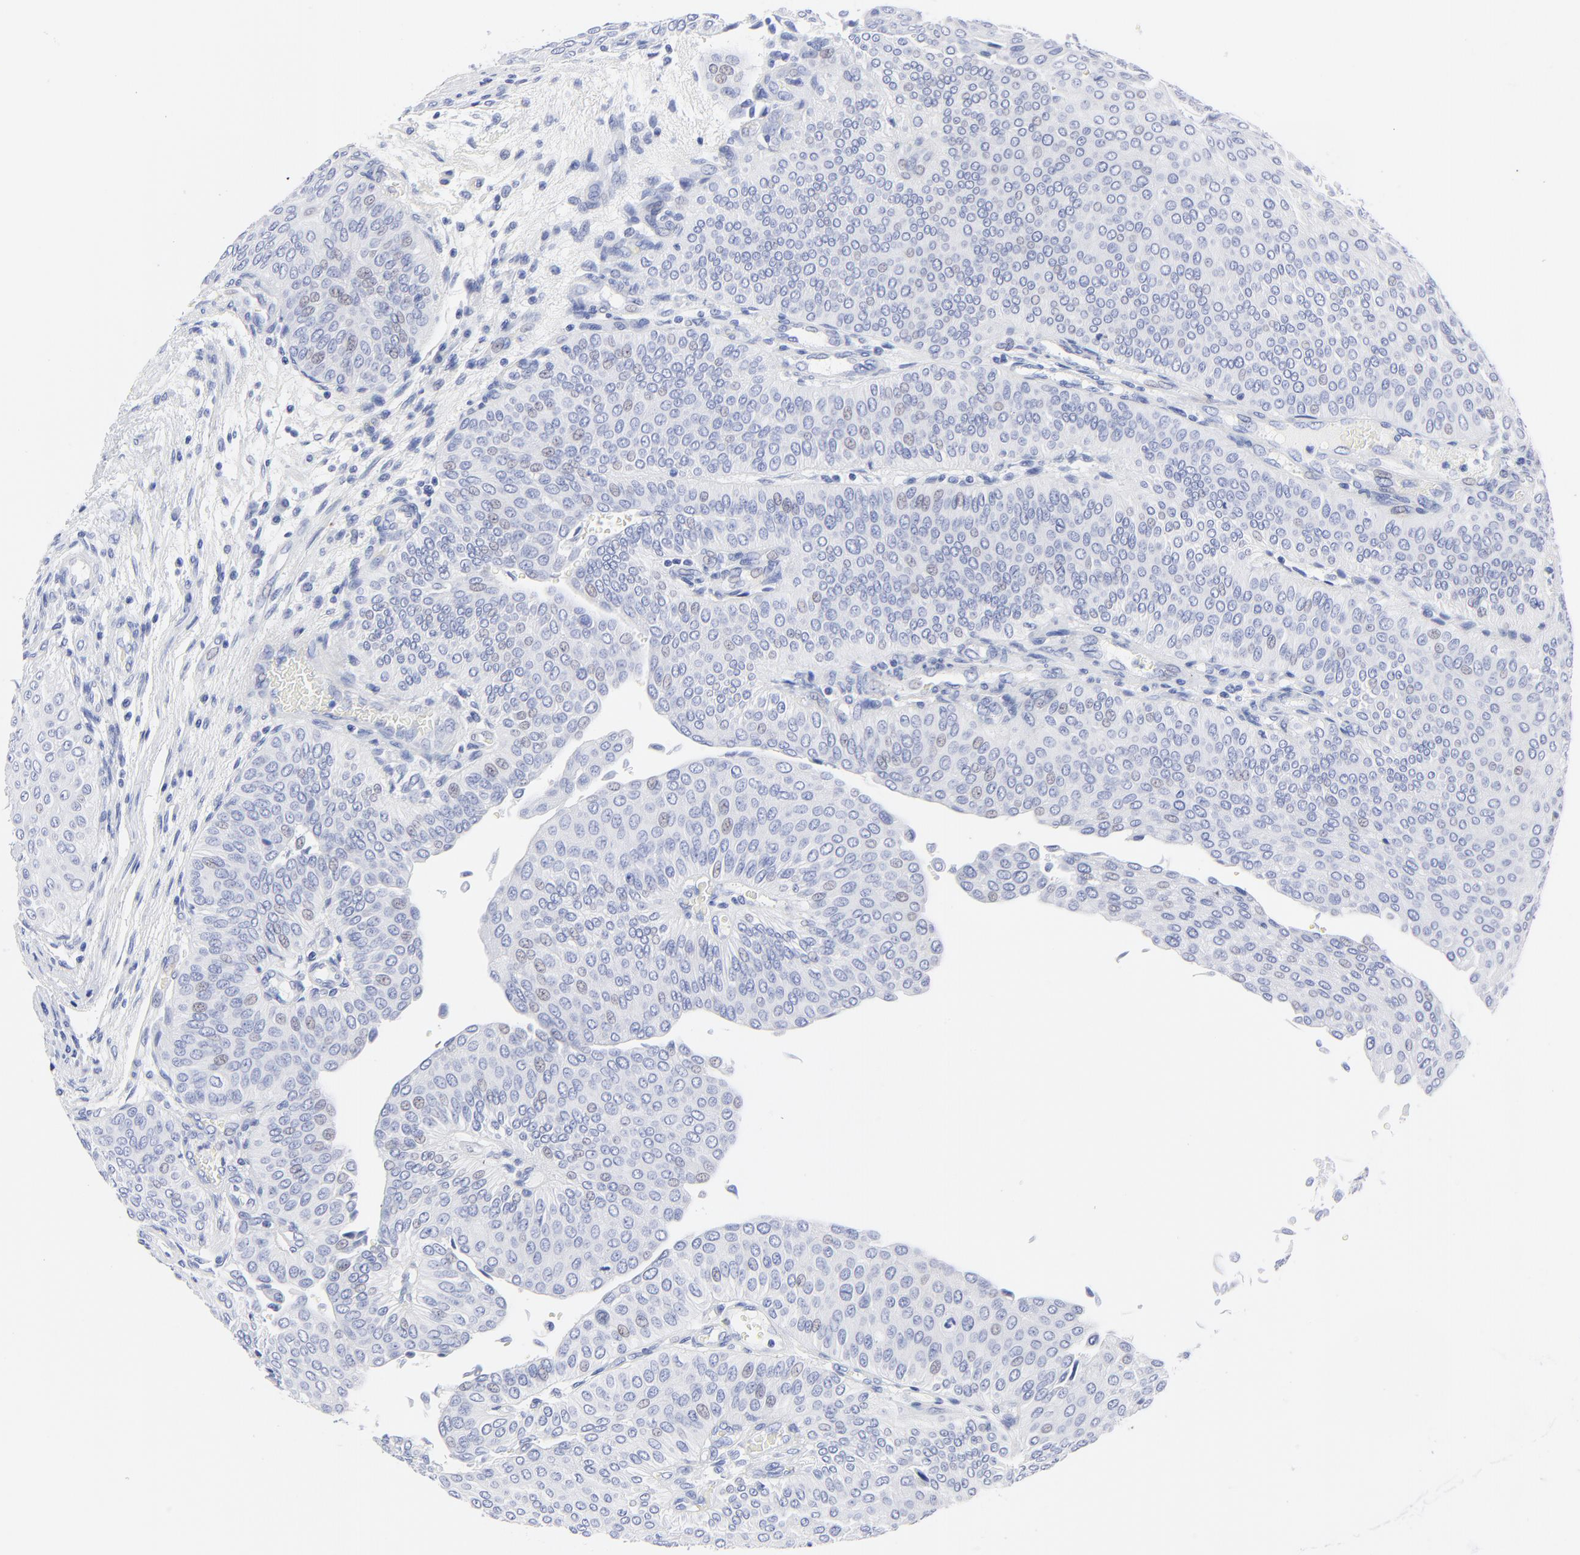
{"staining": {"intensity": "weak", "quantity": "<25%", "location": "nuclear"}, "tissue": "urothelial cancer", "cell_type": "Tumor cells", "image_type": "cancer", "snomed": [{"axis": "morphology", "description": "Urothelial carcinoma, Low grade"}, {"axis": "topography", "description": "Urinary bladder"}], "caption": "This is a image of IHC staining of urothelial carcinoma (low-grade), which shows no staining in tumor cells.", "gene": "PSD3", "patient": {"sex": "male", "age": 64}}